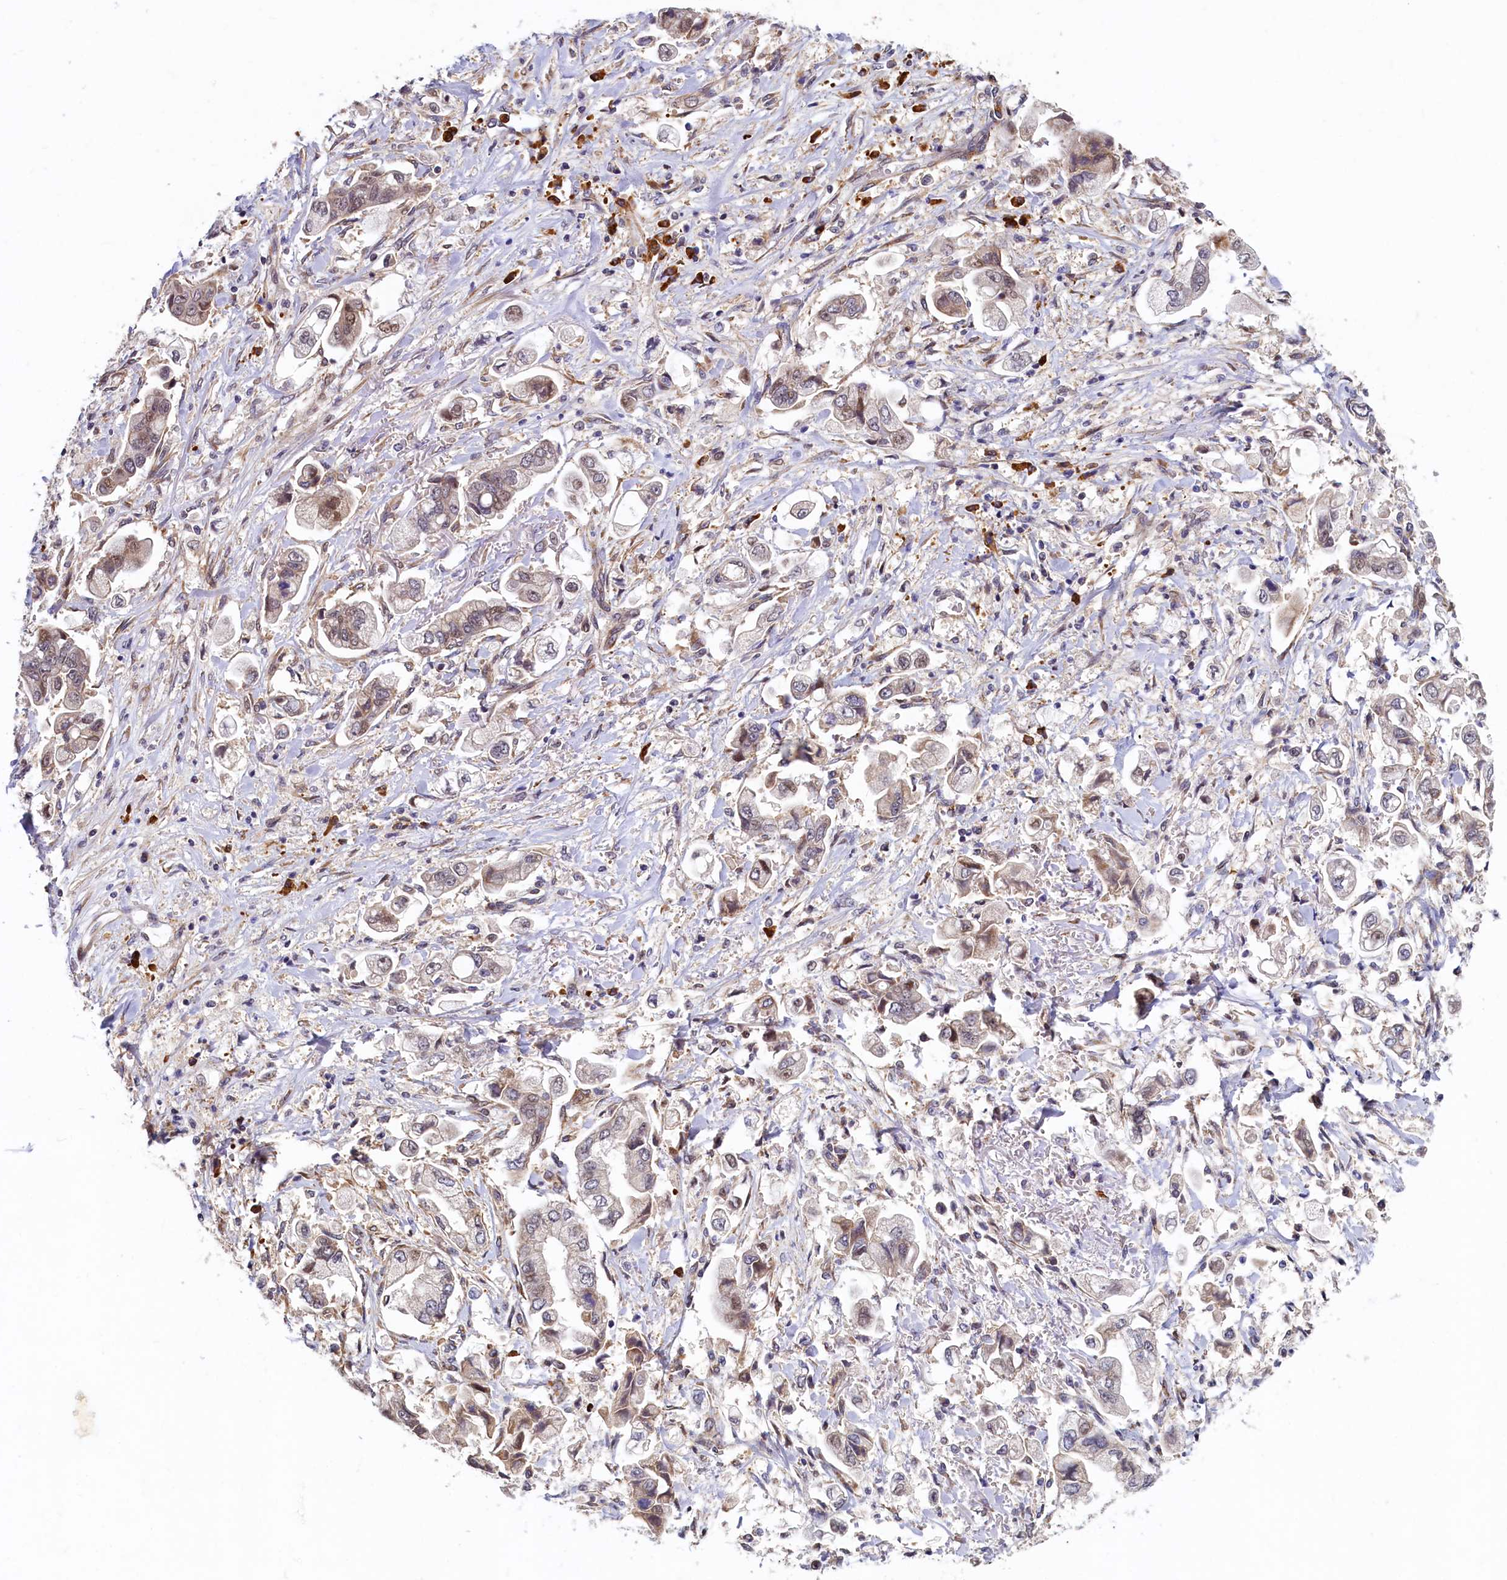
{"staining": {"intensity": "weak", "quantity": "<25%", "location": "cytoplasmic/membranous,nuclear"}, "tissue": "stomach cancer", "cell_type": "Tumor cells", "image_type": "cancer", "snomed": [{"axis": "morphology", "description": "Adenocarcinoma, NOS"}, {"axis": "topography", "description": "Stomach"}], "caption": "Tumor cells show no significant protein positivity in stomach cancer. (DAB IHC, high magnification).", "gene": "SLC16A14", "patient": {"sex": "male", "age": 62}}